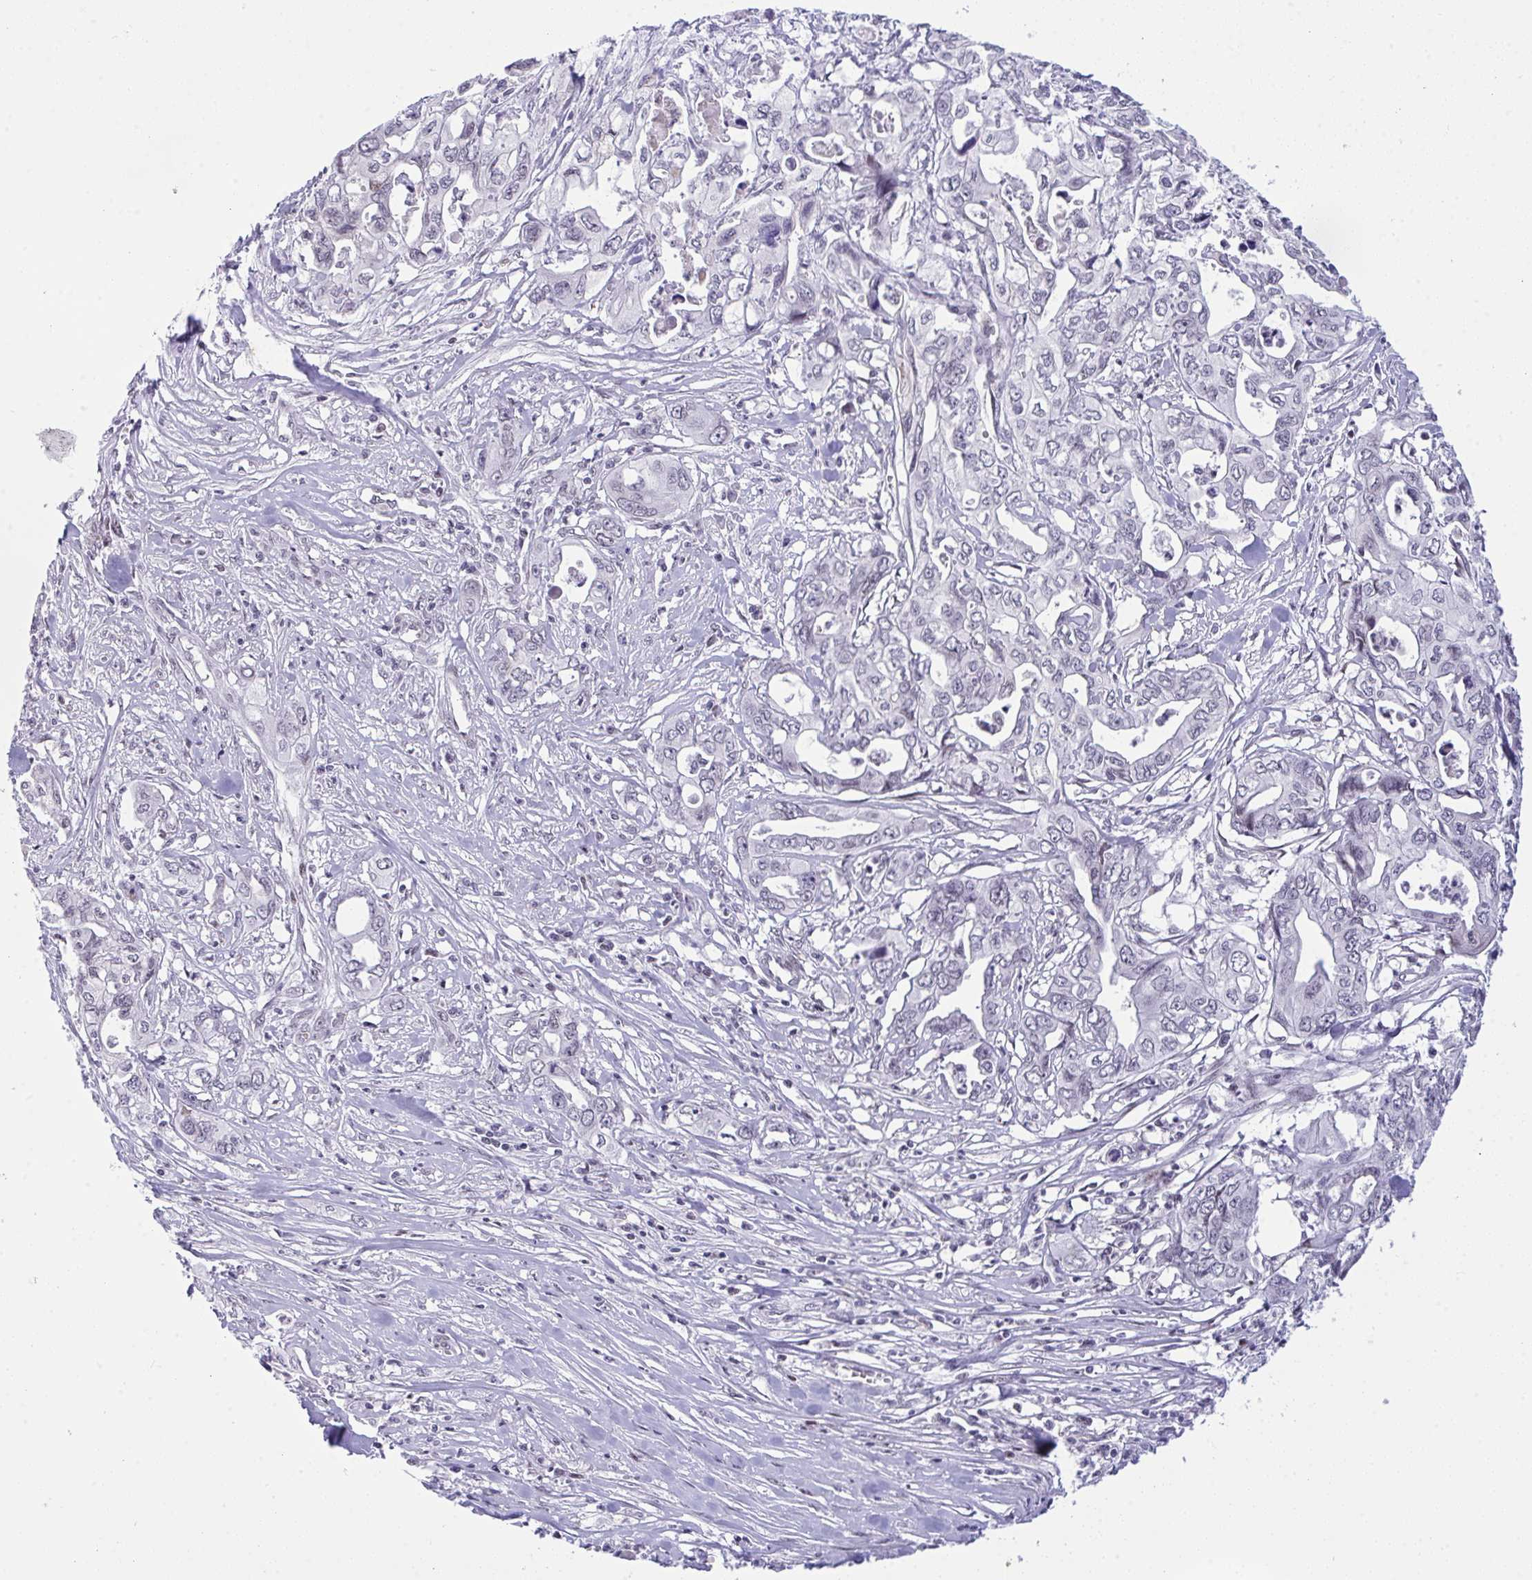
{"staining": {"intensity": "negative", "quantity": "none", "location": "none"}, "tissue": "pancreatic cancer", "cell_type": "Tumor cells", "image_type": "cancer", "snomed": [{"axis": "morphology", "description": "Adenocarcinoma, NOS"}, {"axis": "topography", "description": "Pancreas"}], "caption": "Immunohistochemical staining of pancreatic adenocarcinoma demonstrates no significant positivity in tumor cells.", "gene": "ZFHX3", "patient": {"sex": "male", "age": 68}}